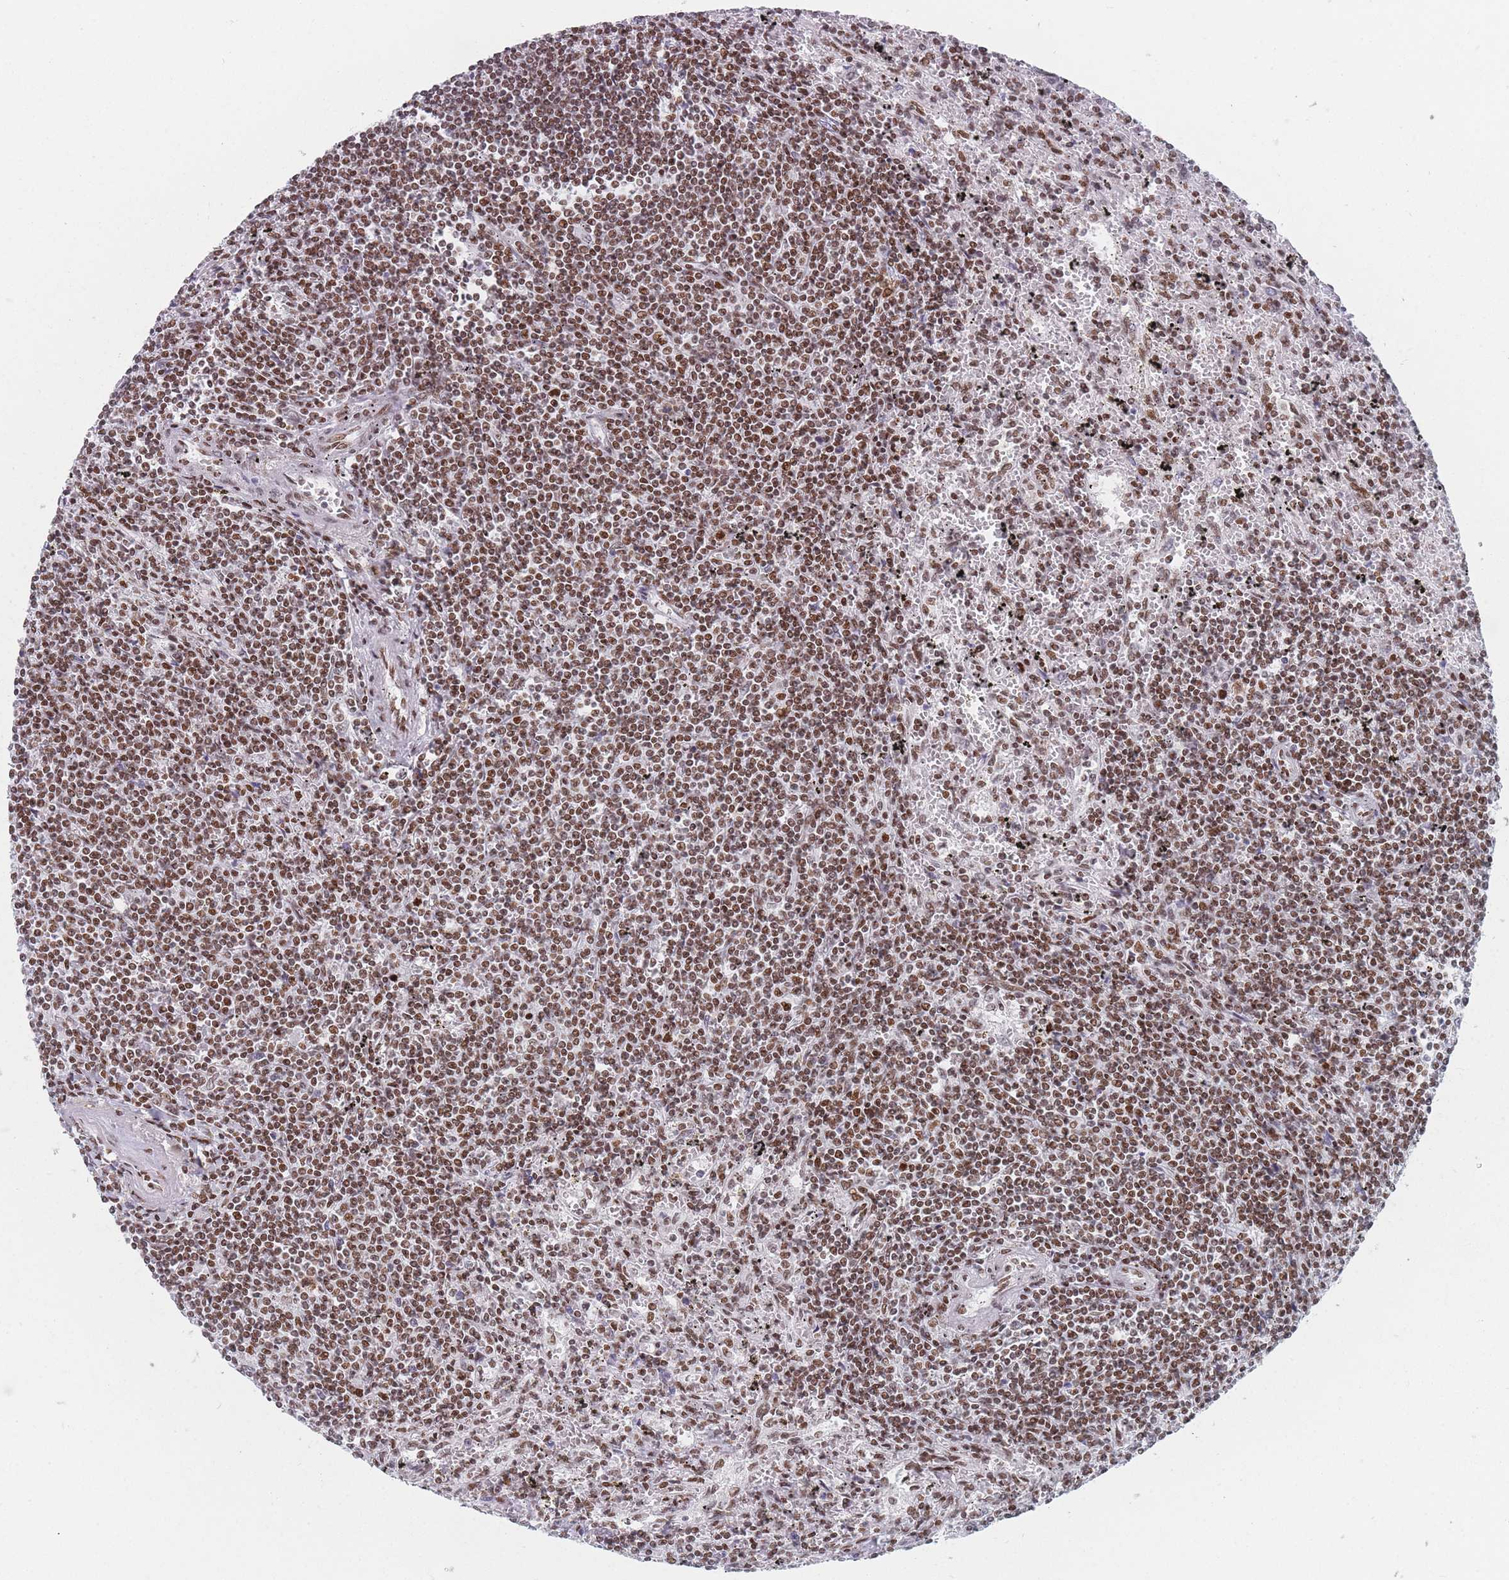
{"staining": {"intensity": "moderate", "quantity": ">75%", "location": "nuclear"}, "tissue": "lymphoma", "cell_type": "Tumor cells", "image_type": "cancer", "snomed": [{"axis": "morphology", "description": "Malignant lymphoma, non-Hodgkin's type, Low grade"}, {"axis": "topography", "description": "Spleen"}], "caption": "Immunohistochemical staining of human lymphoma exhibits medium levels of moderate nuclear protein positivity in about >75% of tumor cells. (DAB (3,3'-diaminobenzidine) = brown stain, brightfield microscopy at high magnification).", "gene": "SAFB2", "patient": {"sex": "male", "age": 76}}